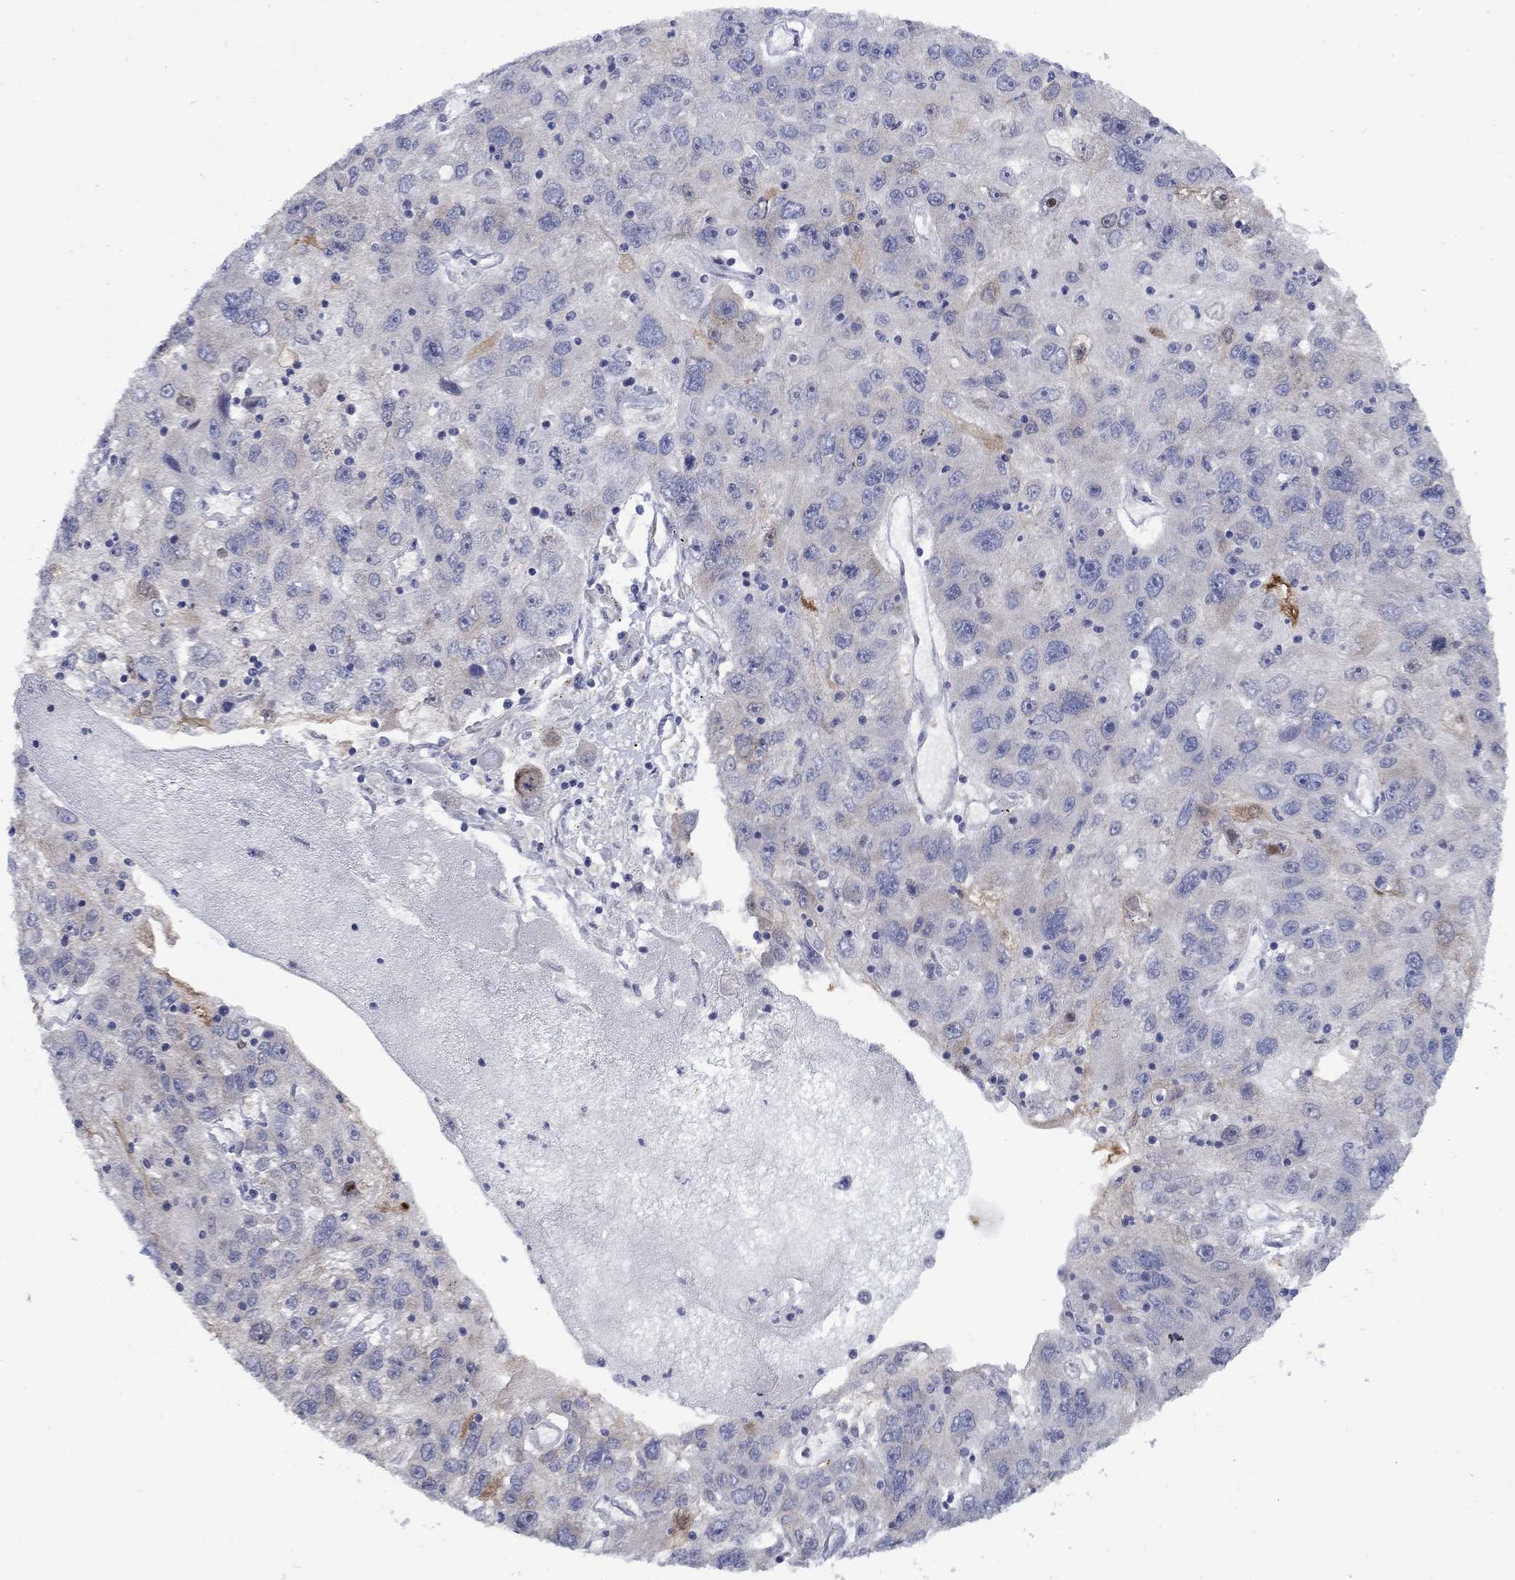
{"staining": {"intensity": "moderate", "quantity": "<25%", "location": "cytoplasmic/membranous"}, "tissue": "stomach cancer", "cell_type": "Tumor cells", "image_type": "cancer", "snomed": [{"axis": "morphology", "description": "Adenocarcinoma, NOS"}, {"axis": "topography", "description": "Stomach"}], "caption": "Stomach cancer (adenocarcinoma) stained for a protein displays moderate cytoplasmic/membranous positivity in tumor cells.", "gene": "FXR1", "patient": {"sex": "male", "age": 56}}